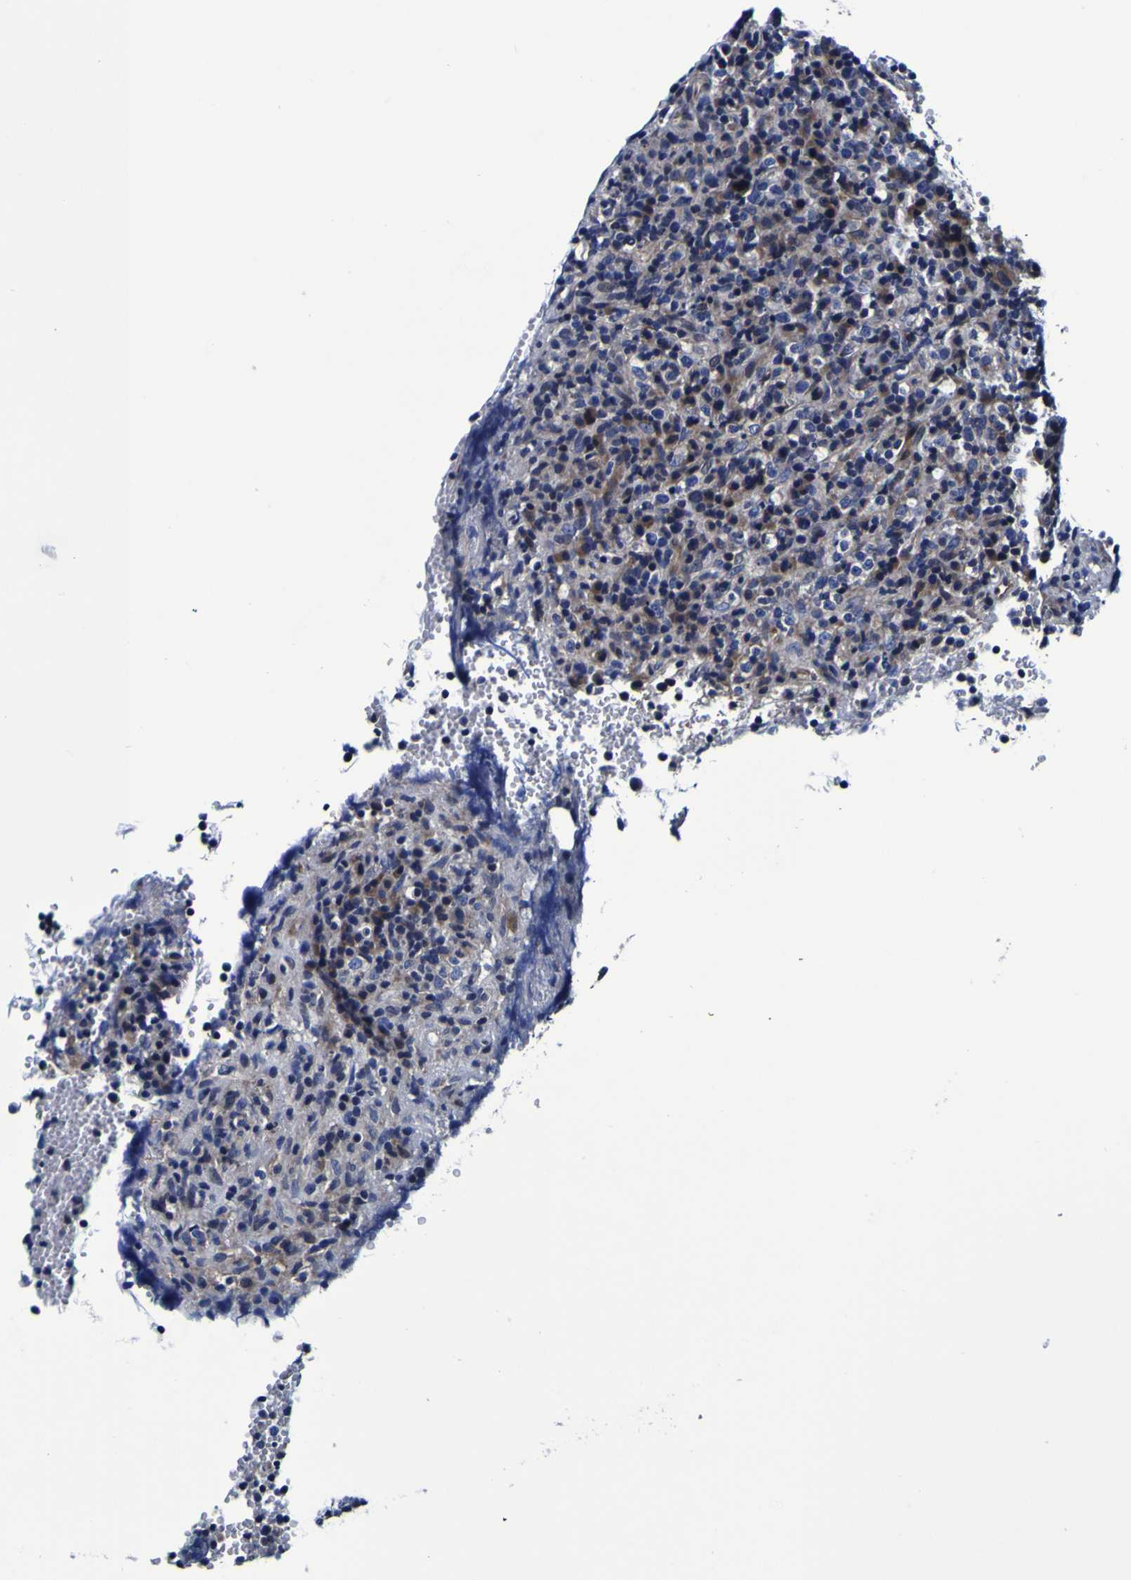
{"staining": {"intensity": "negative", "quantity": "none", "location": "none"}, "tissue": "lymphoma", "cell_type": "Tumor cells", "image_type": "cancer", "snomed": [{"axis": "morphology", "description": "Malignant lymphoma, non-Hodgkin's type, High grade"}, {"axis": "topography", "description": "Lymph node"}], "caption": "A high-resolution image shows immunohistochemistry staining of lymphoma, which exhibits no significant expression in tumor cells.", "gene": "PDLIM4", "patient": {"sex": "female", "age": 76}}